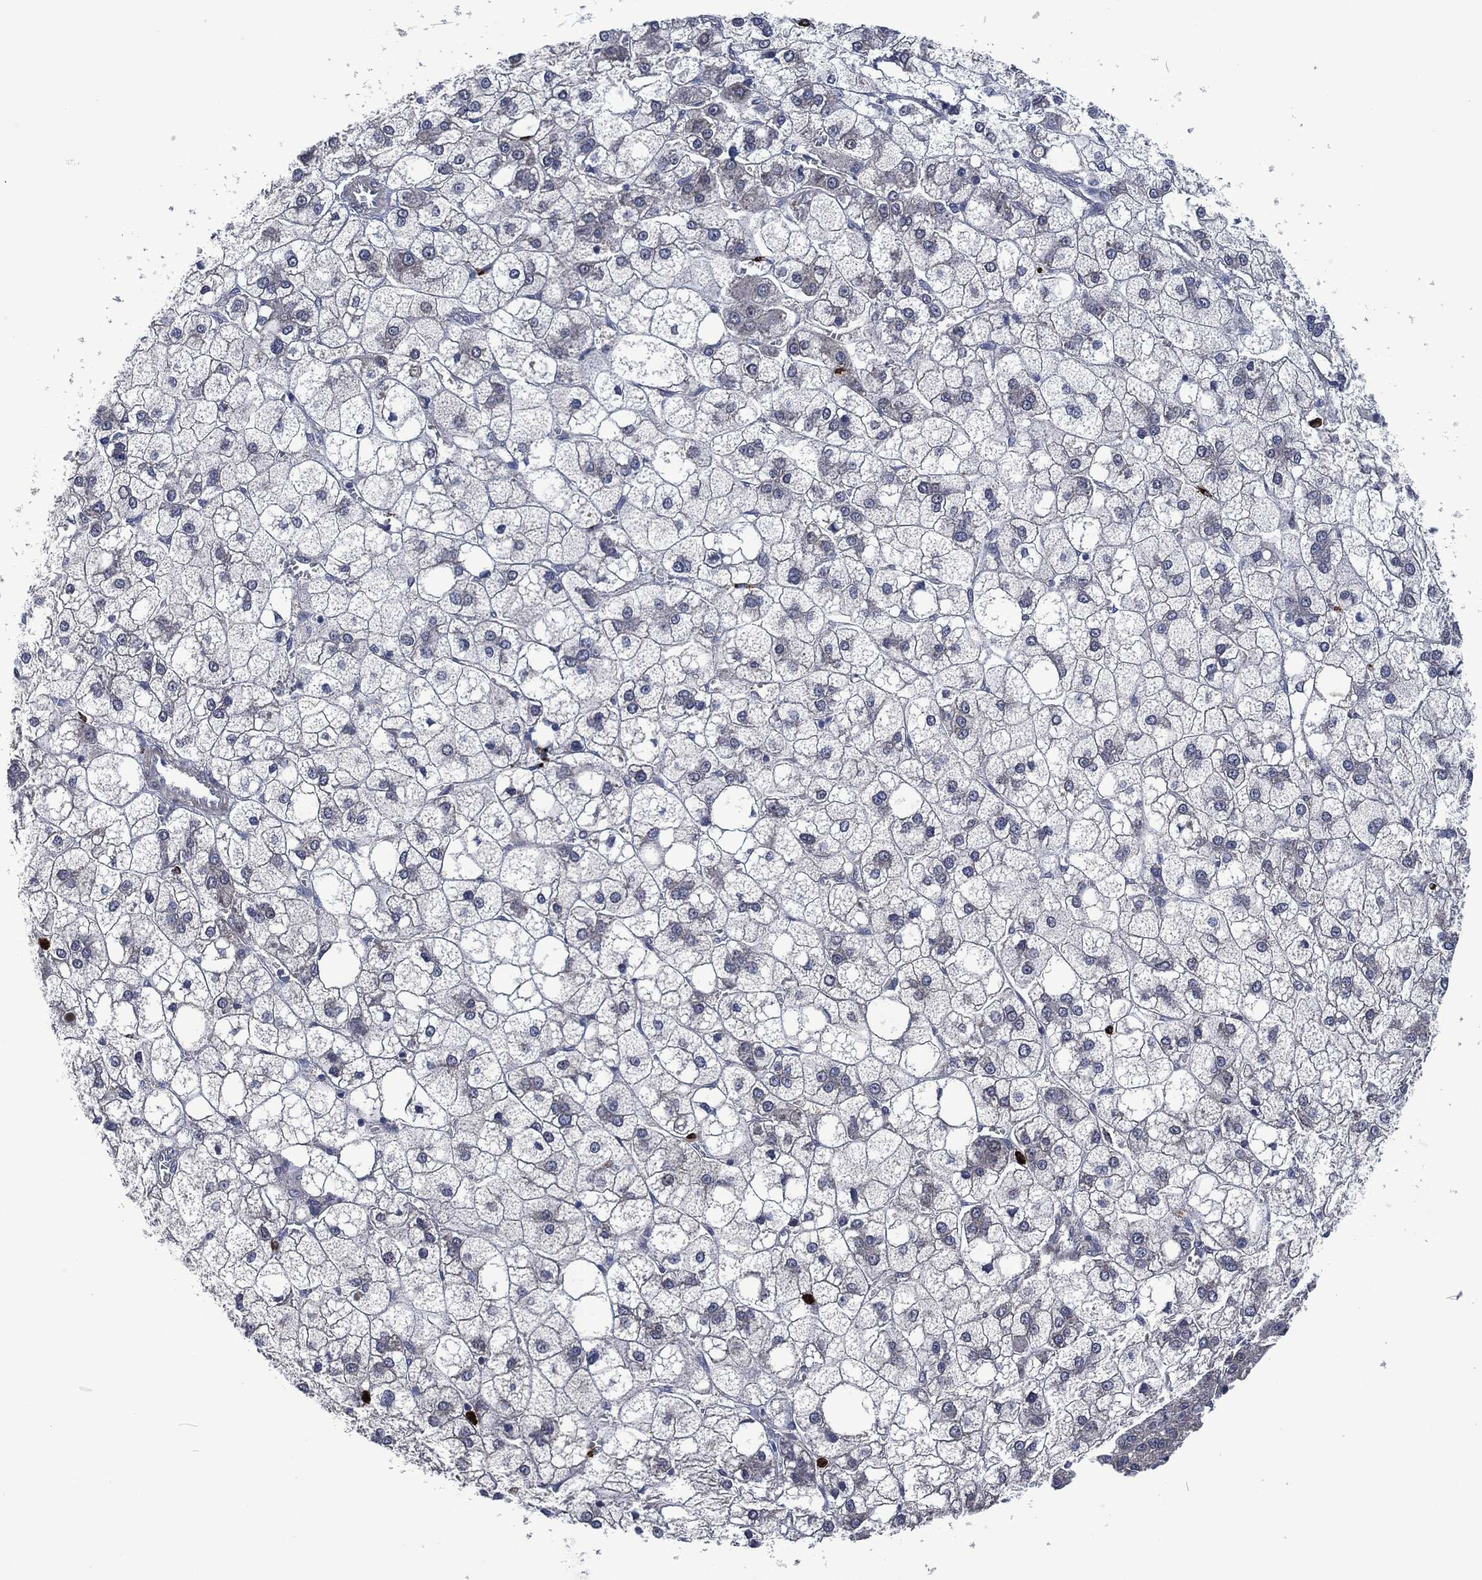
{"staining": {"intensity": "negative", "quantity": "none", "location": "none"}, "tissue": "liver cancer", "cell_type": "Tumor cells", "image_type": "cancer", "snomed": [{"axis": "morphology", "description": "Carcinoma, Hepatocellular, NOS"}, {"axis": "topography", "description": "Liver"}], "caption": "High magnification brightfield microscopy of liver cancer stained with DAB (3,3'-diaminobenzidine) (brown) and counterstained with hematoxylin (blue): tumor cells show no significant positivity.", "gene": "MPO", "patient": {"sex": "male", "age": 73}}